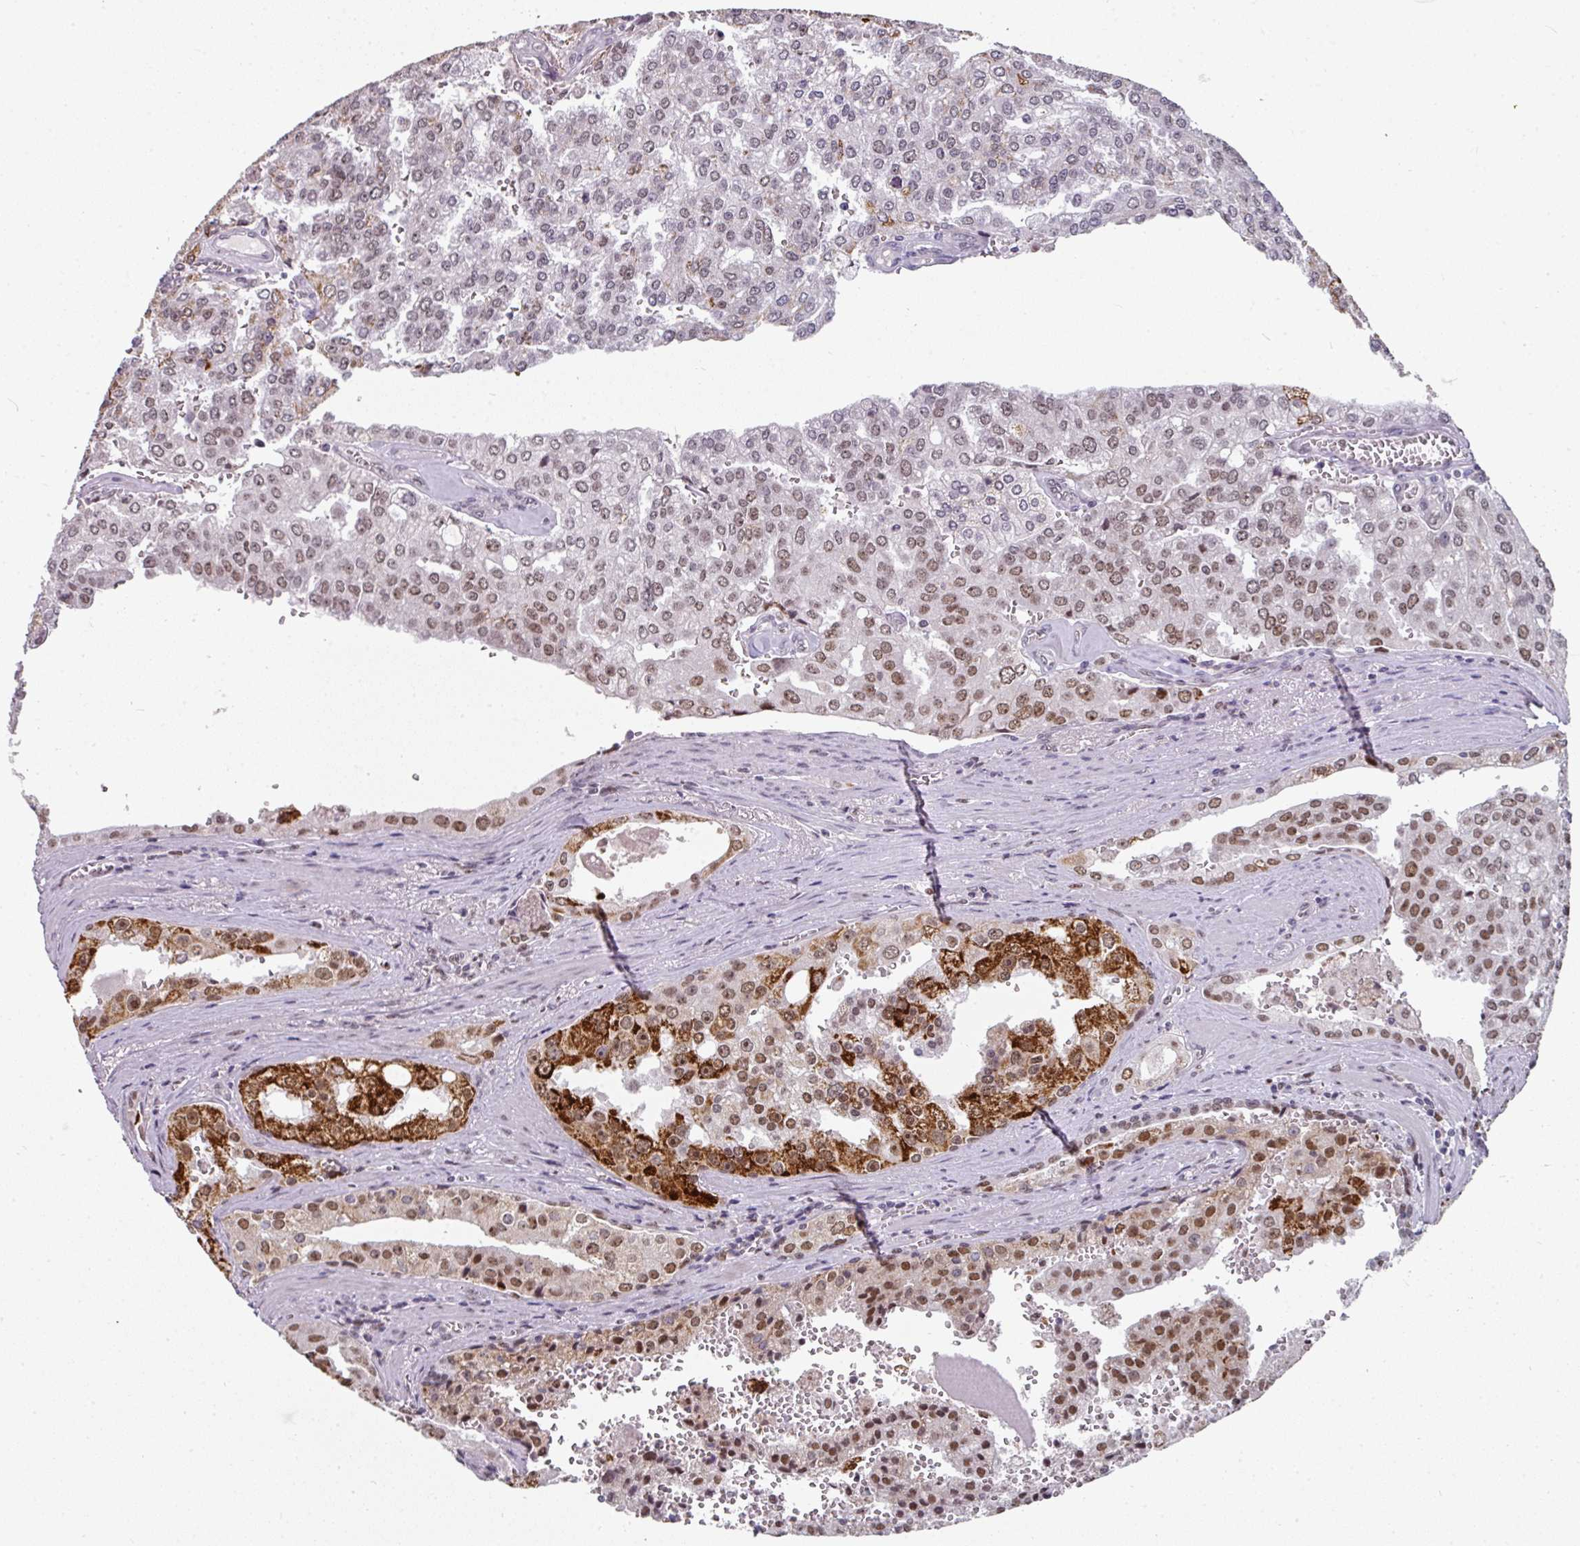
{"staining": {"intensity": "moderate", "quantity": ">75%", "location": "nuclear"}, "tissue": "prostate cancer", "cell_type": "Tumor cells", "image_type": "cancer", "snomed": [{"axis": "morphology", "description": "Adenocarcinoma, High grade"}, {"axis": "topography", "description": "Prostate"}], "caption": "The immunohistochemical stain labels moderate nuclear positivity in tumor cells of prostate adenocarcinoma (high-grade) tissue.", "gene": "RAD50", "patient": {"sex": "male", "age": 68}}